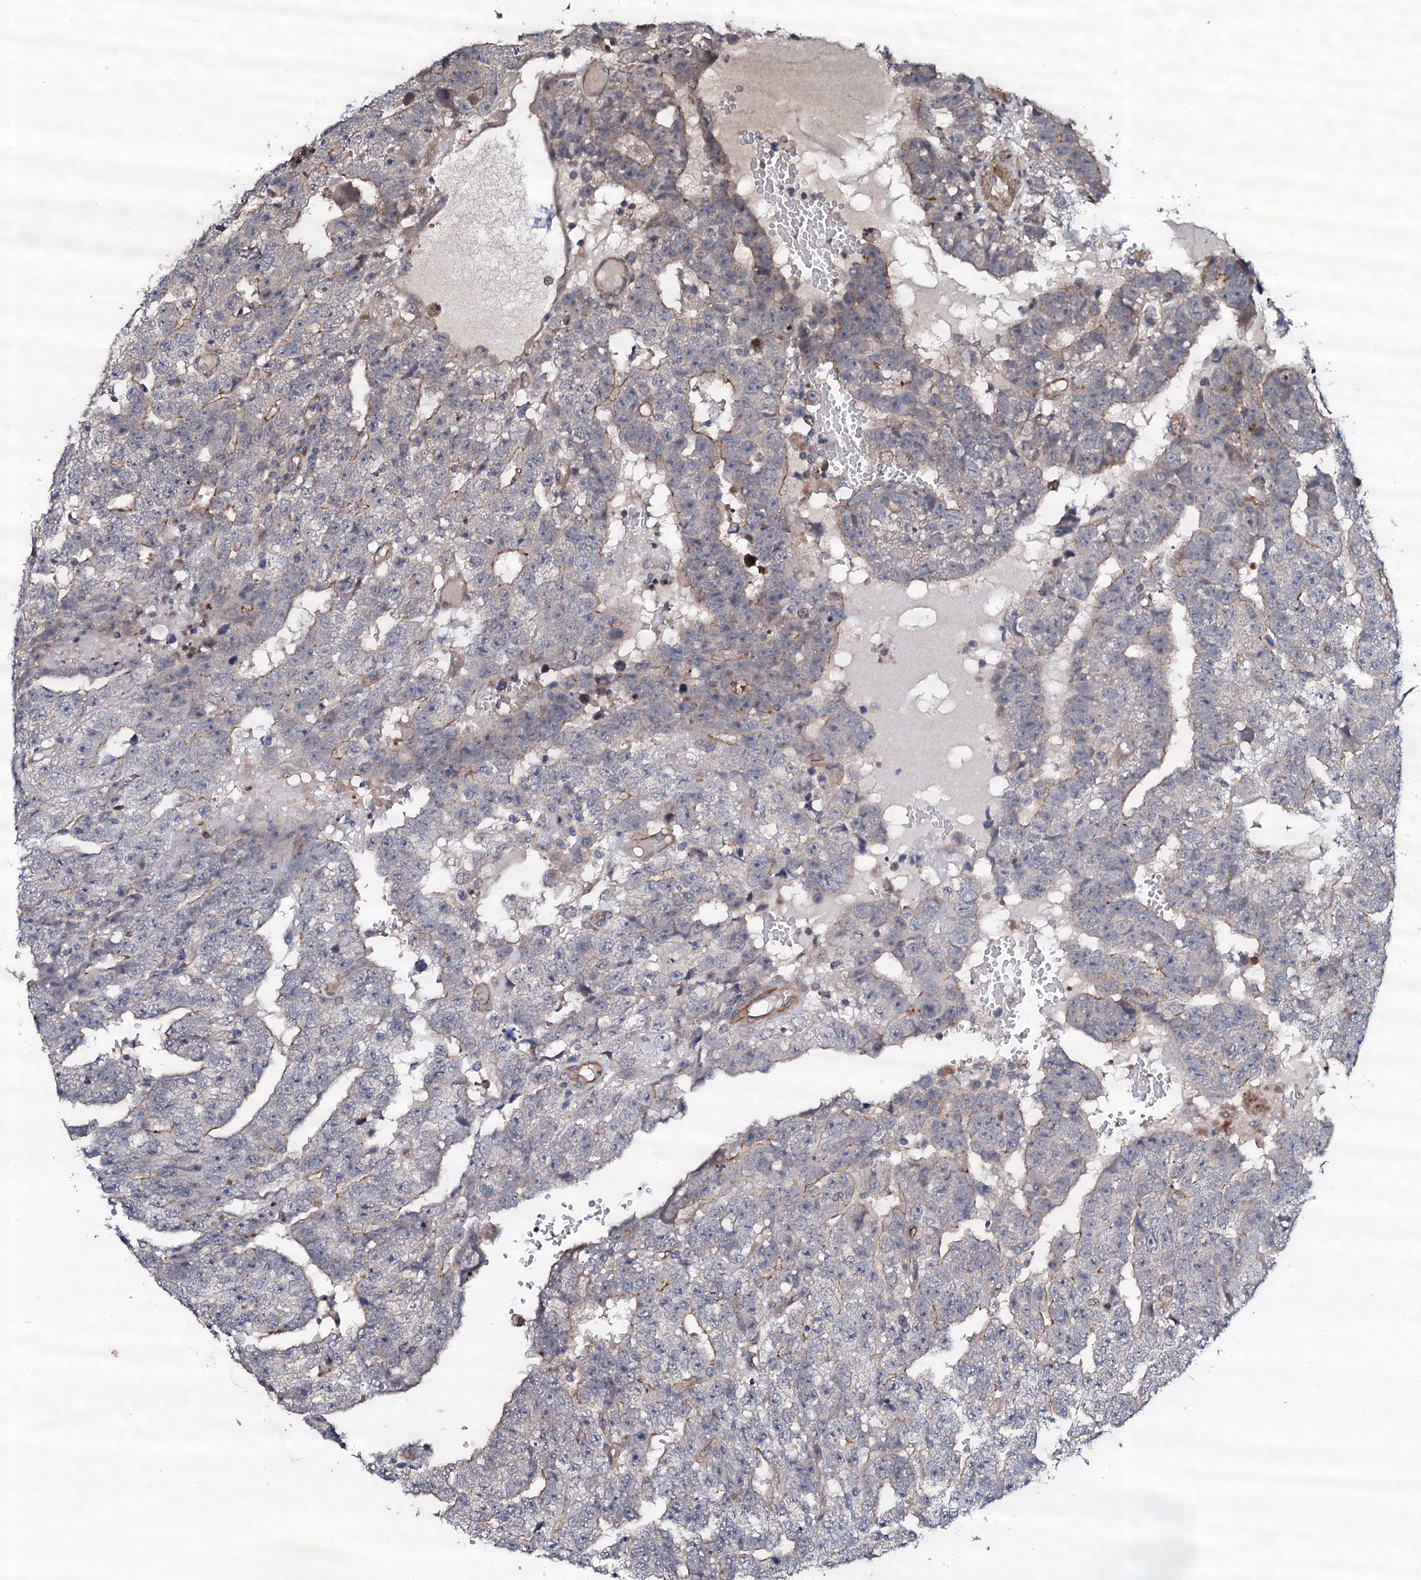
{"staining": {"intensity": "moderate", "quantity": "<25%", "location": "cytoplasmic/membranous"}, "tissue": "testis cancer", "cell_type": "Tumor cells", "image_type": "cancer", "snomed": [{"axis": "morphology", "description": "Carcinoma, Embryonal, NOS"}, {"axis": "topography", "description": "Testis"}], "caption": "Protein staining reveals moderate cytoplasmic/membranous positivity in about <25% of tumor cells in testis cancer (embryonal carcinoma).", "gene": "CIAO2A", "patient": {"sex": "male", "age": 25}}